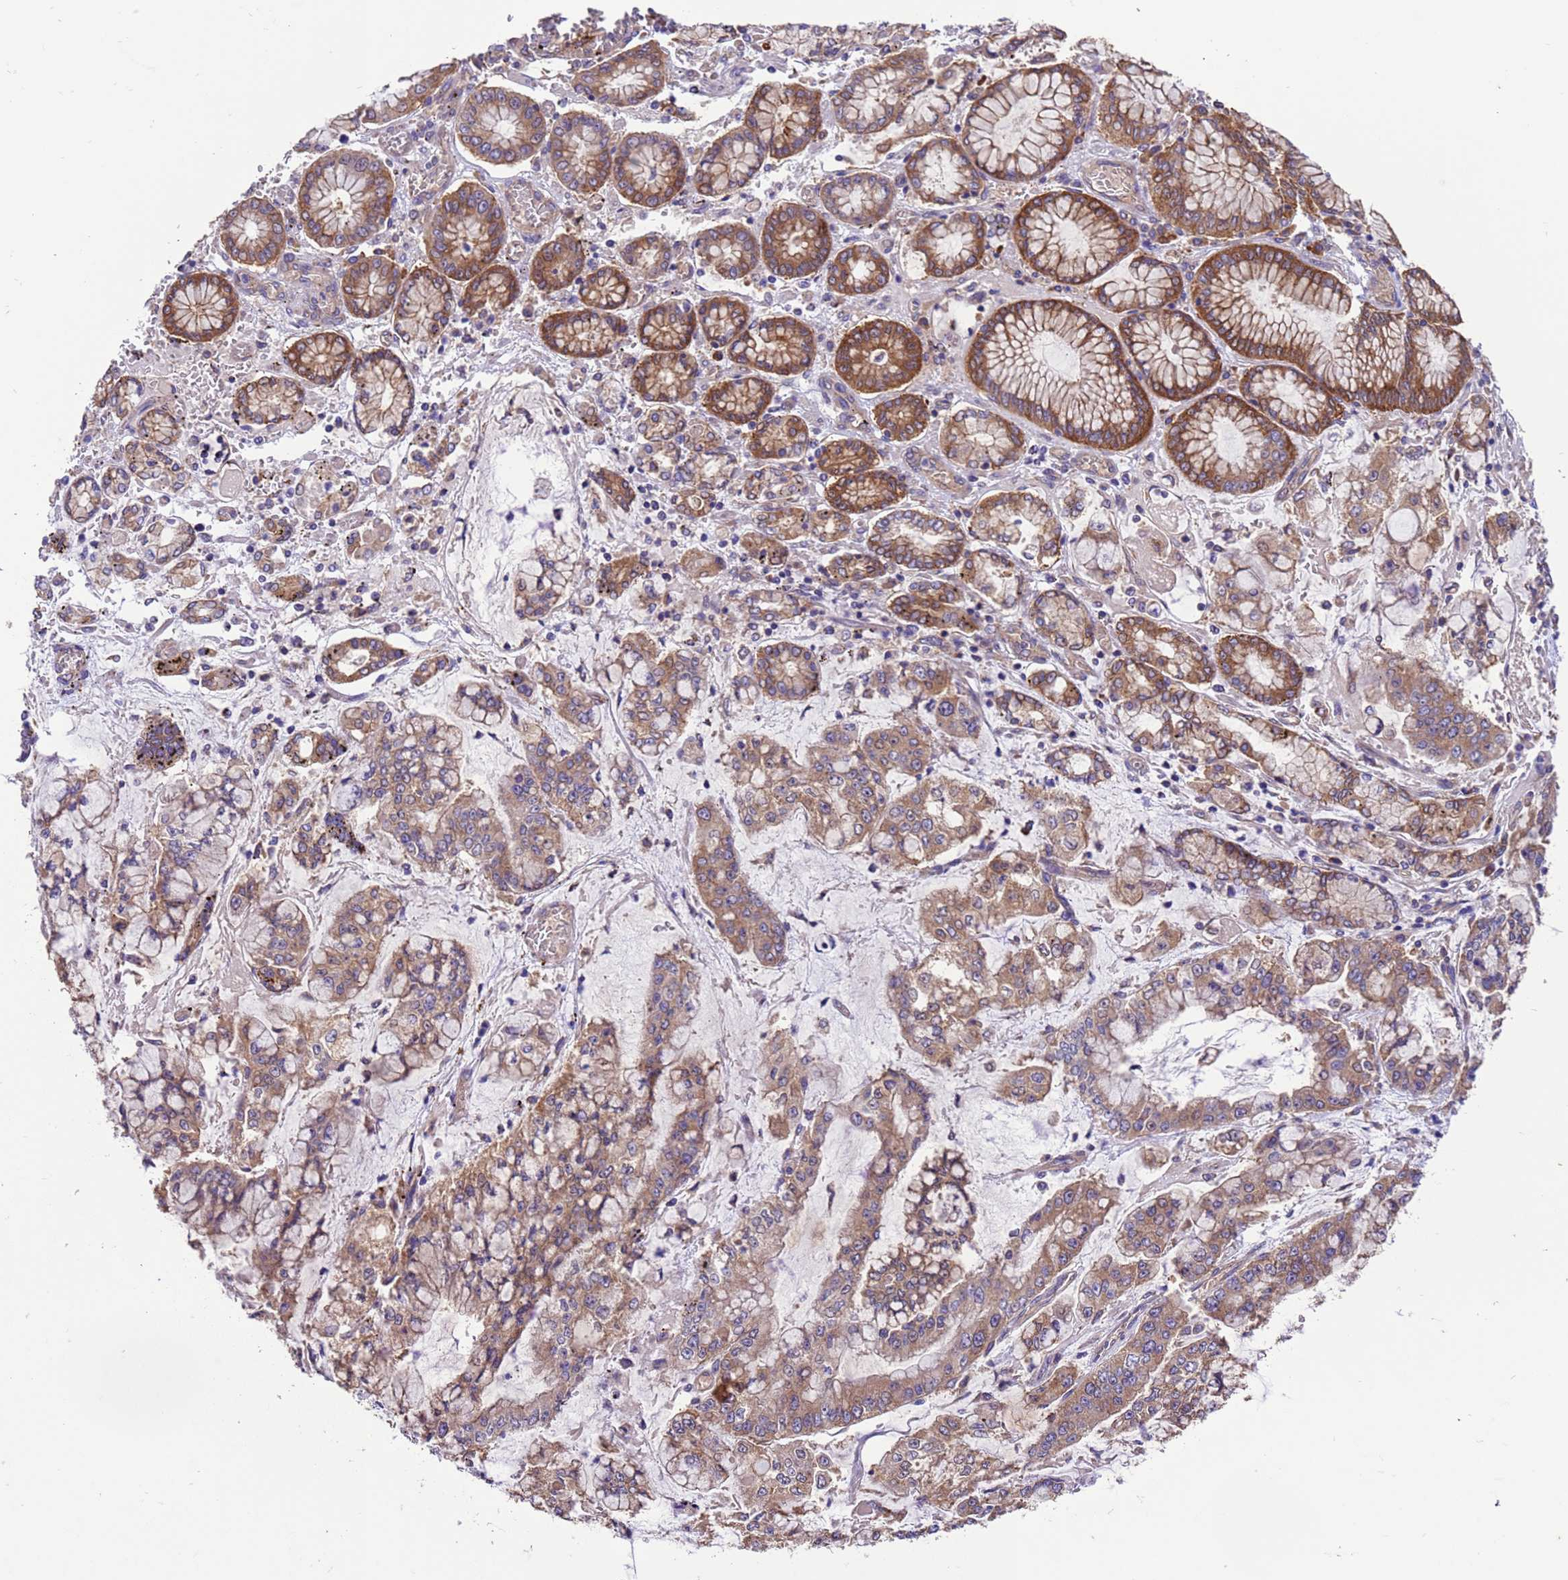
{"staining": {"intensity": "moderate", "quantity": ">75%", "location": "cytoplasmic/membranous"}, "tissue": "stomach cancer", "cell_type": "Tumor cells", "image_type": "cancer", "snomed": [{"axis": "morphology", "description": "Normal tissue, NOS"}, {"axis": "morphology", "description": "Adenocarcinoma, NOS"}, {"axis": "topography", "description": "Stomach, upper"}, {"axis": "topography", "description": "Stomach"}], "caption": "Tumor cells exhibit medium levels of moderate cytoplasmic/membranous staining in about >75% of cells in stomach cancer.", "gene": "ARHGAP12", "patient": {"sex": "male", "age": 76}}